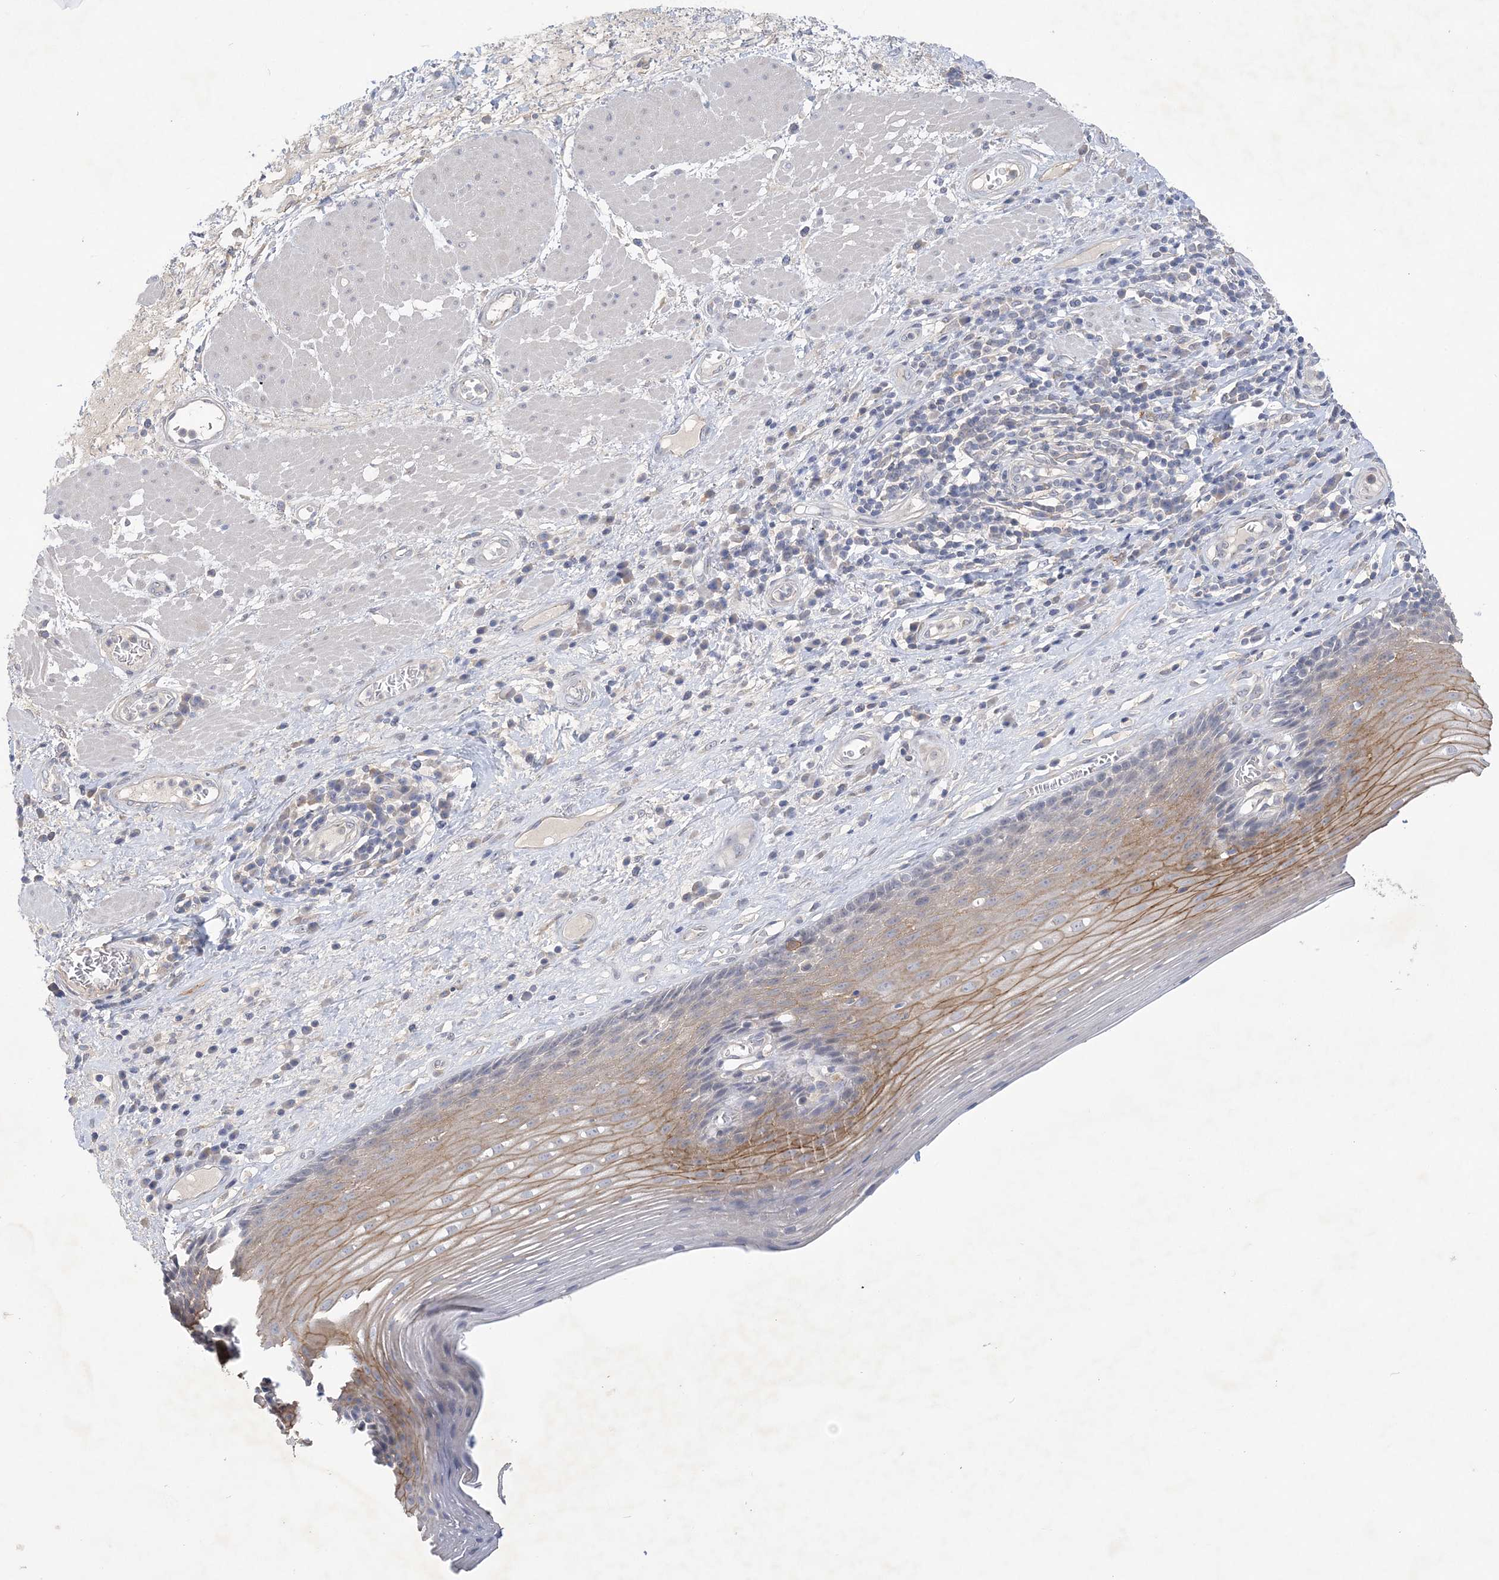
{"staining": {"intensity": "moderate", "quantity": "25%-75%", "location": "cytoplasmic/membranous"}, "tissue": "esophagus", "cell_type": "Squamous epithelial cells", "image_type": "normal", "snomed": [{"axis": "morphology", "description": "Normal tissue, NOS"}, {"axis": "topography", "description": "Esophagus"}], "caption": "A high-resolution micrograph shows immunohistochemistry (IHC) staining of unremarkable esophagus, which demonstrates moderate cytoplasmic/membranous positivity in approximately 25%-75% of squamous epithelial cells.", "gene": "ANKRD35", "patient": {"sex": "male", "age": 62}}